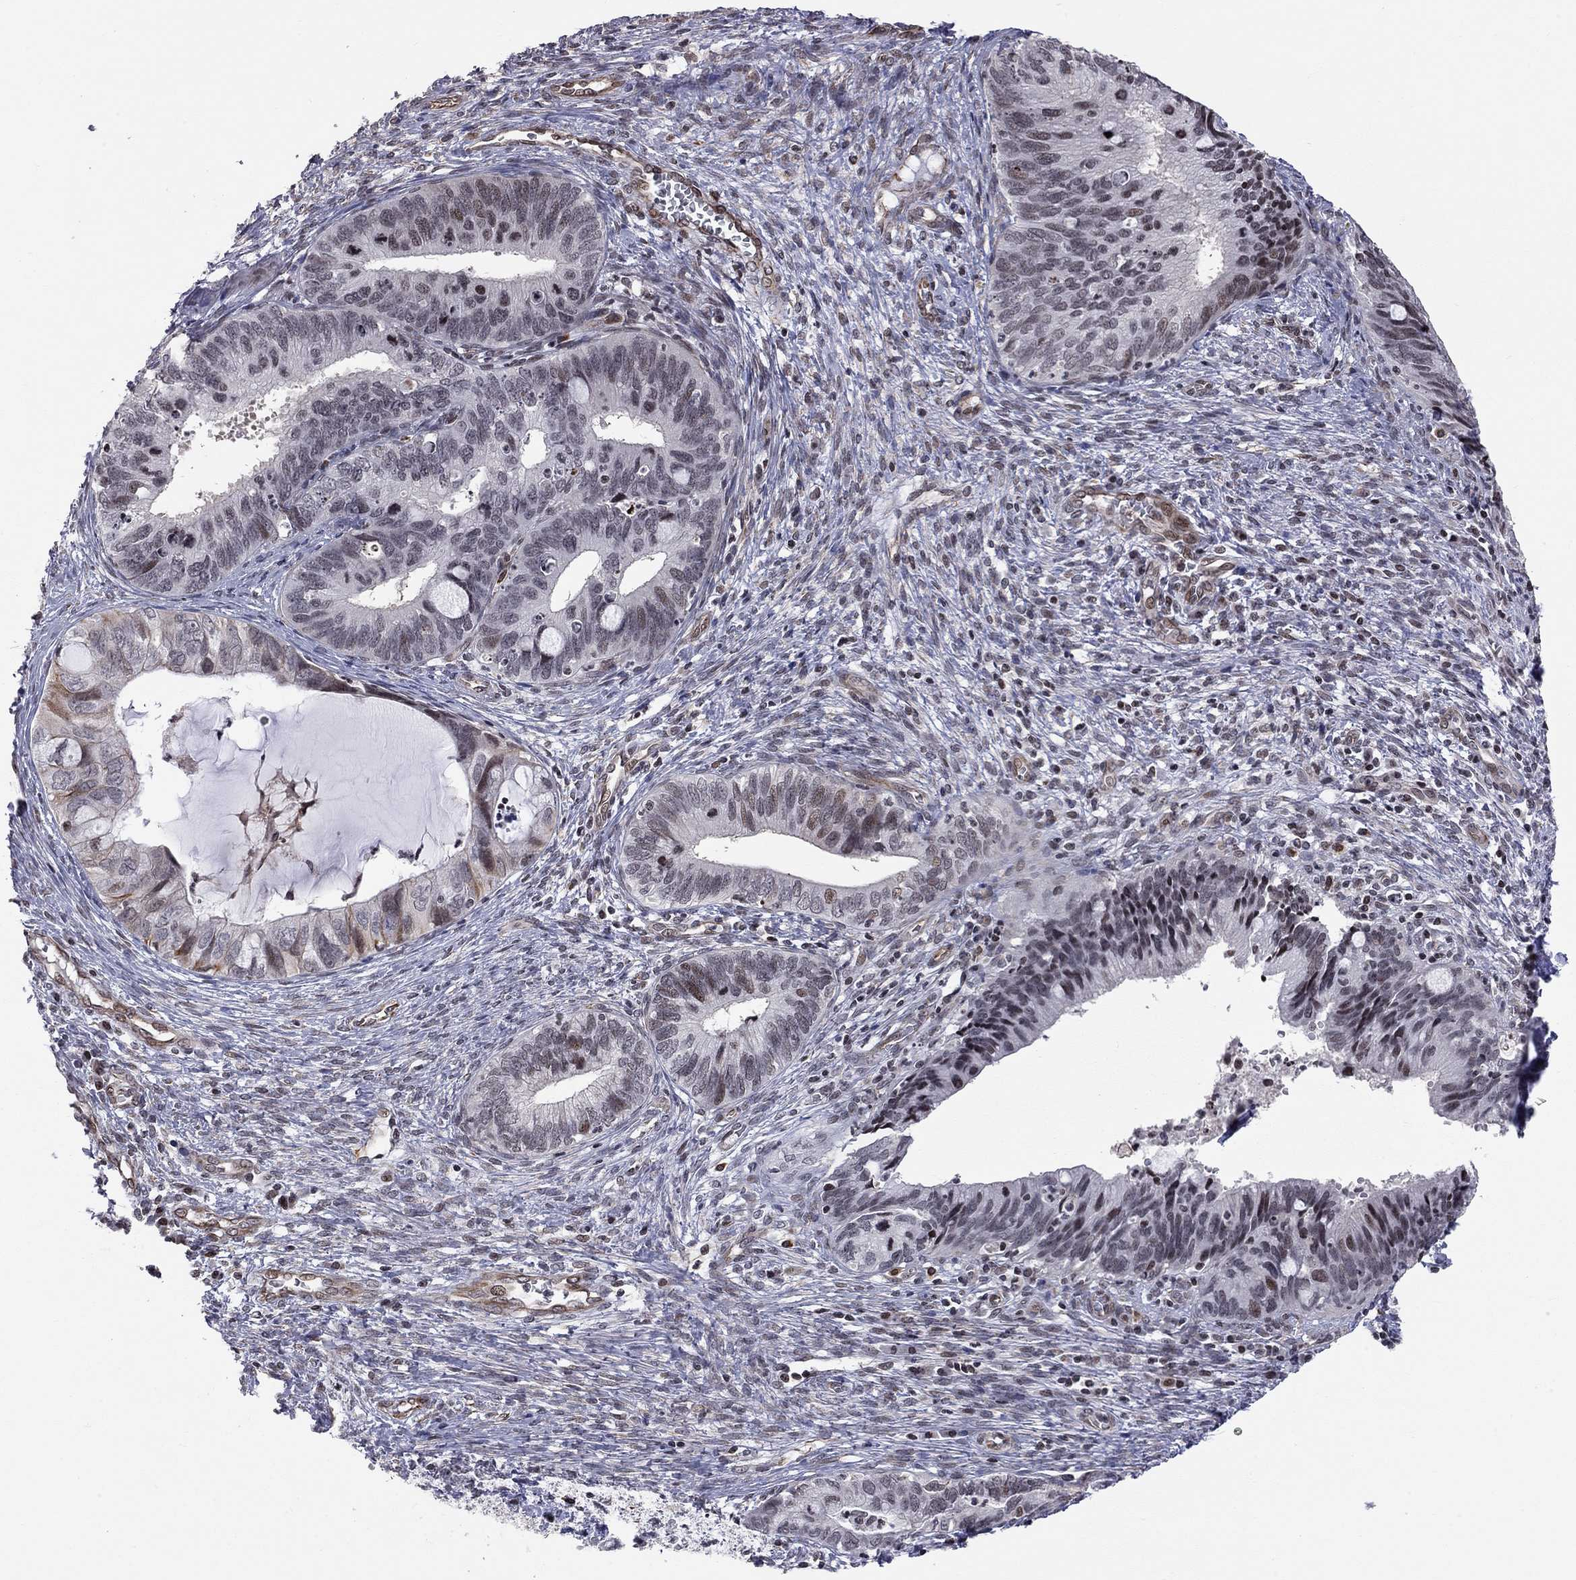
{"staining": {"intensity": "moderate", "quantity": "<25%", "location": "cytoplasmic/membranous,nuclear"}, "tissue": "cervical cancer", "cell_type": "Tumor cells", "image_type": "cancer", "snomed": [{"axis": "morphology", "description": "Adenocarcinoma, NOS"}, {"axis": "topography", "description": "Cervix"}], "caption": "Protein staining of cervical adenocarcinoma tissue shows moderate cytoplasmic/membranous and nuclear expression in approximately <25% of tumor cells.", "gene": "MTNR1B", "patient": {"sex": "female", "age": 42}}